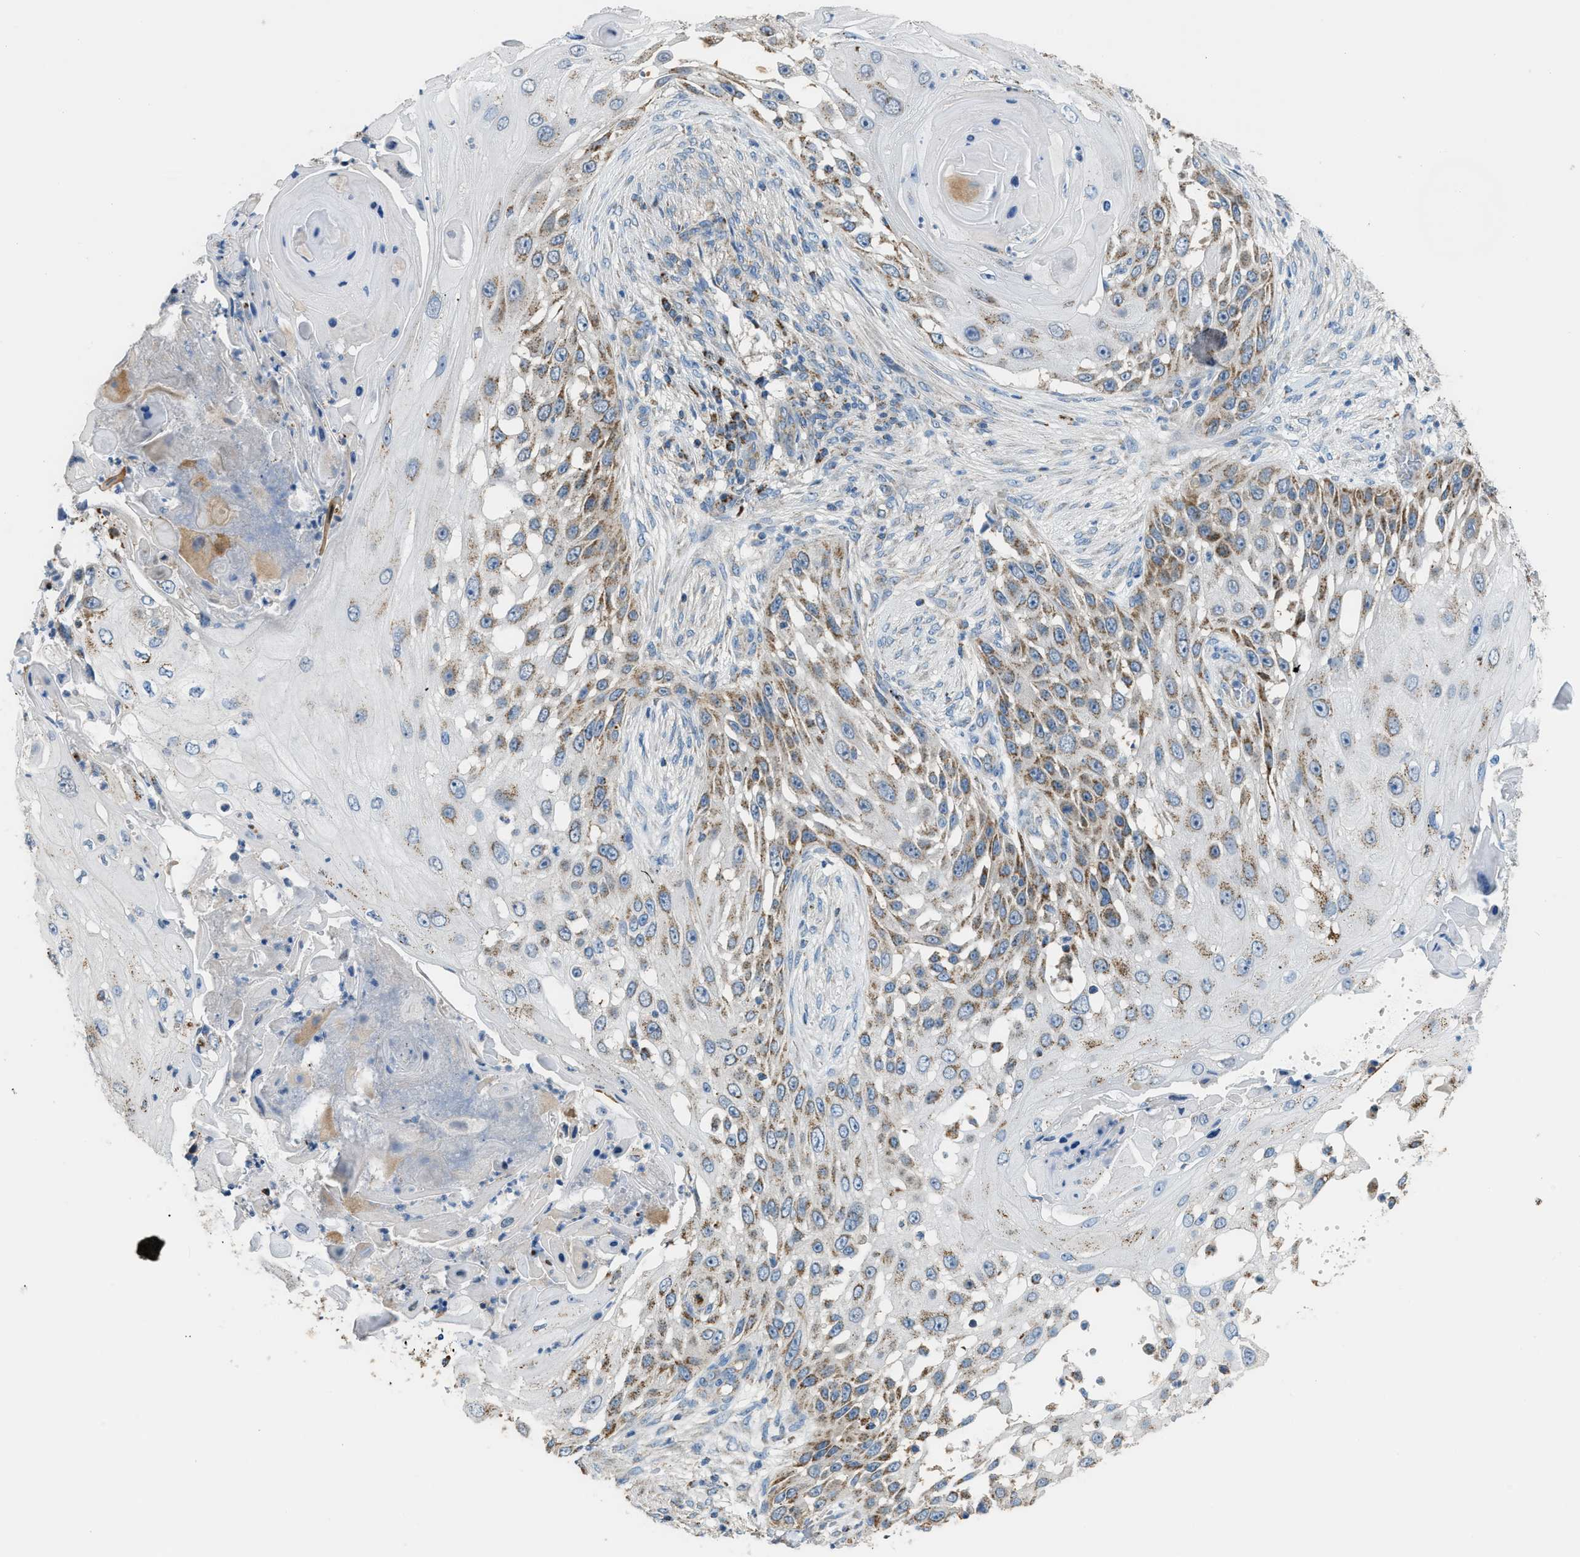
{"staining": {"intensity": "moderate", "quantity": "25%-75%", "location": "cytoplasmic/membranous"}, "tissue": "skin cancer", "cell_type": "Tumor cells", "image_type": "cancer", "snomed": [{"axis": "morphology", "description": "Squamous cell carcinoma, NOS"}, {"axis": "topography", "description": "Skin"}], "caption": "This histopathology image displays immunohistochemistry (IHC) staining of human skin cancer, with medium moderate cytoplasmic/membranous expression in approximately 25%-75% of tumor cells.", "gene": "ETFB", "patient": {"sex": "female", "age": 44}}